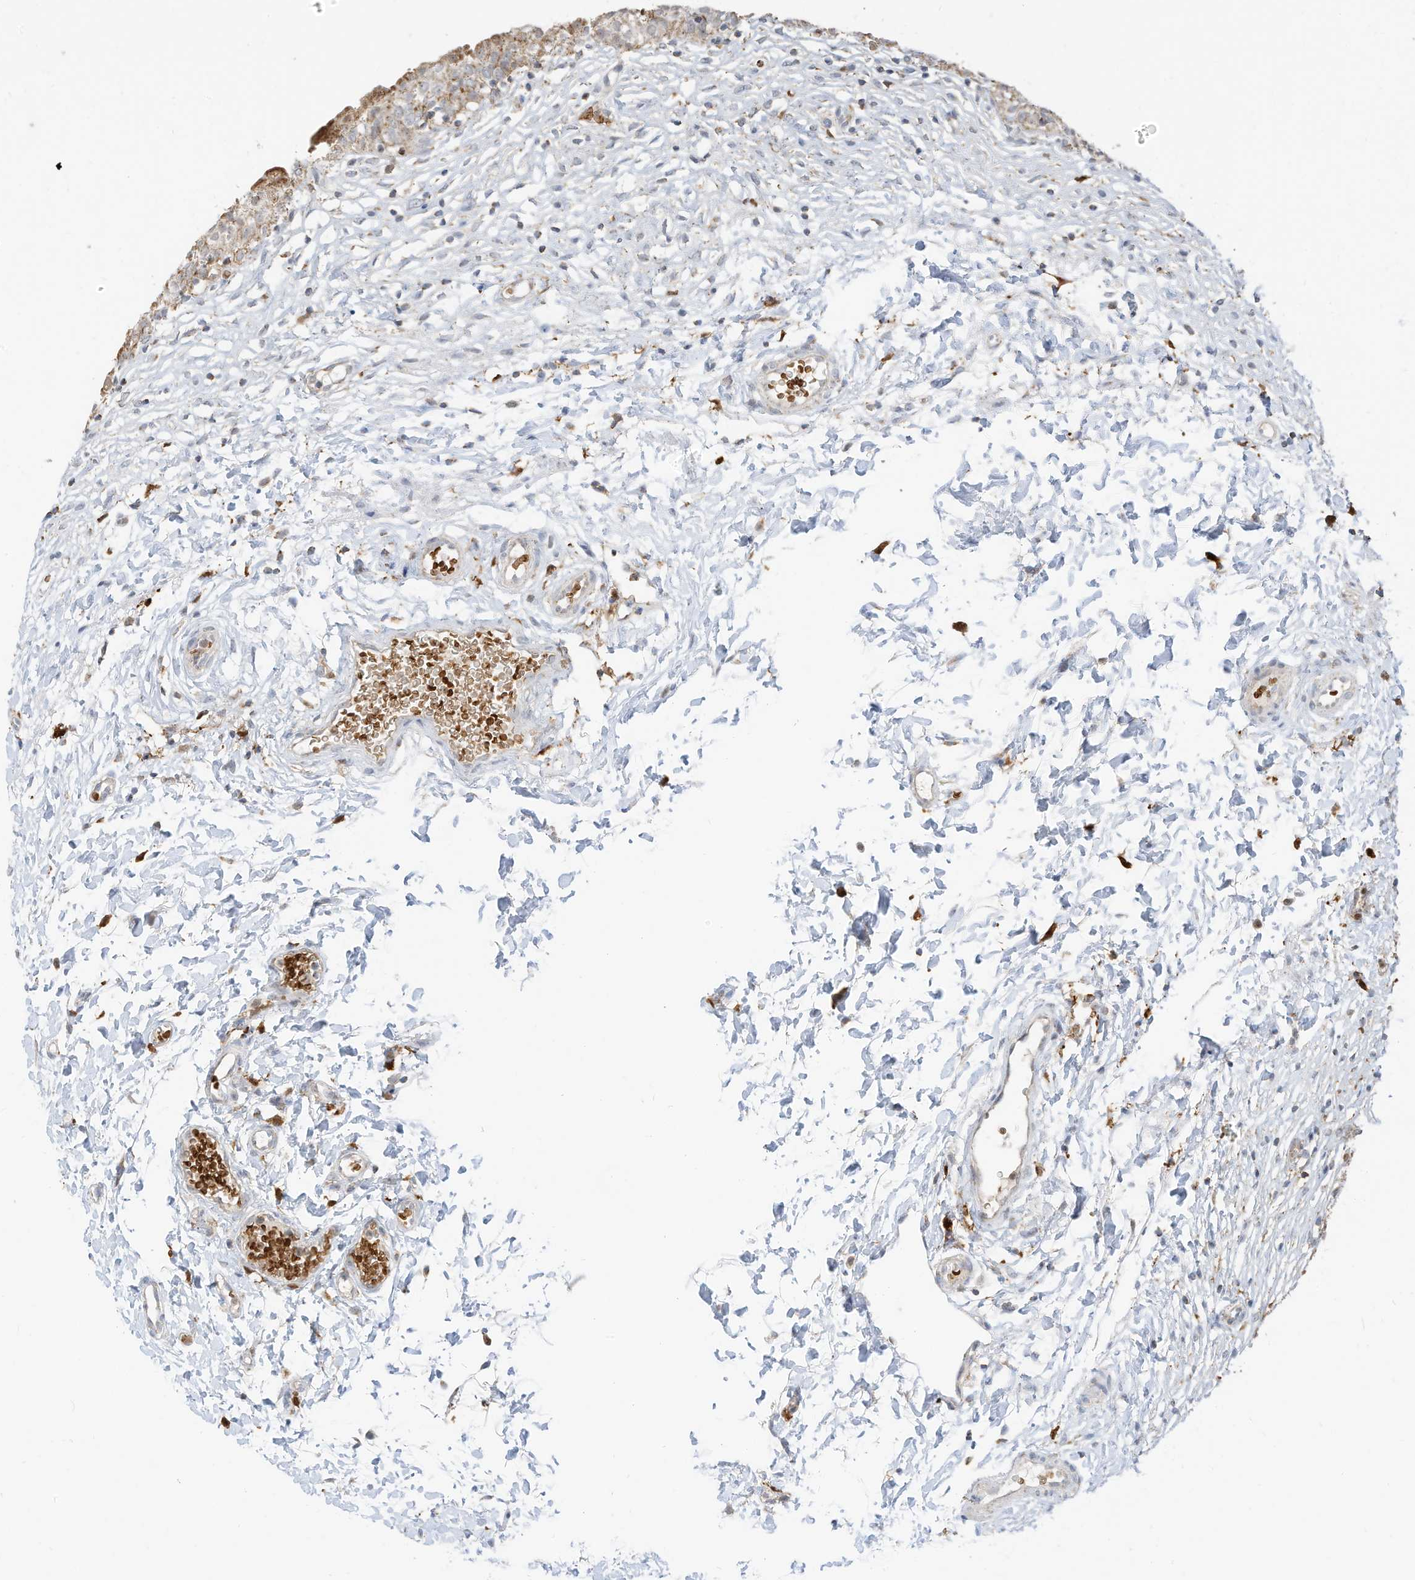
{"staining": {"intensity": "moderate", "quantity": ">75%", "location": "cytoplasmic/membranous"}, "tissue": "urinary bladder", "cell_type": "Urothelial cells", "image_type": "normal", "snomed": [{"axis": "morphology", "description": "Normal tissue, NOS"}, {"axis": "topography", "description": "Urinary bladder"}], "caption": "The image shows immunohistochemical staining of unremarkable urinary bladder. There is moderate cytoplasmic/membranous positivity is identified in about >75% of urothelial cells.", "gene": "MTUS2", "patient": {"sex": "male", "age": 55}}